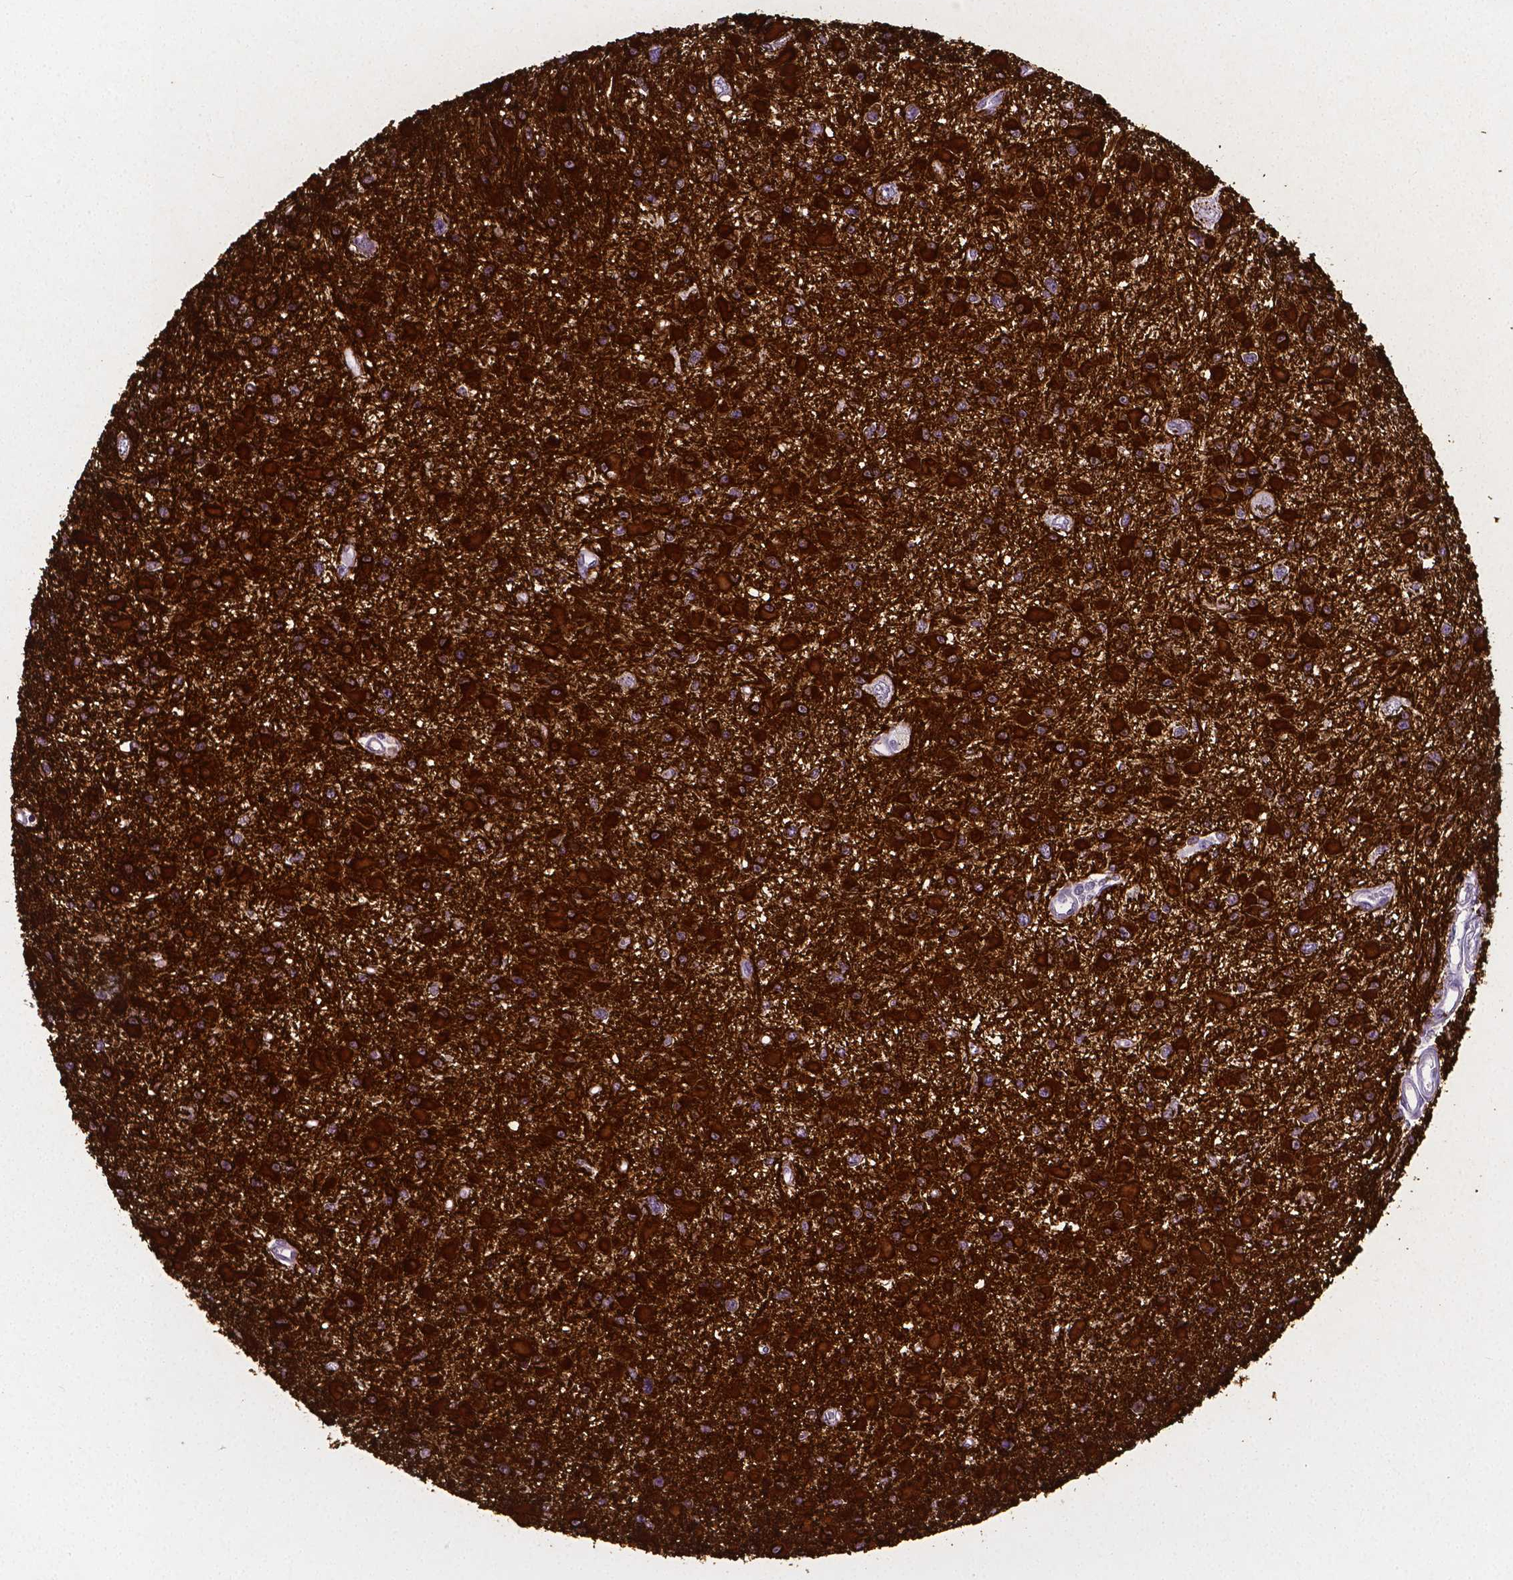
{"staining": {"intensity": "strong", "quantity": ">75%", "location": "cytoplasmic/membranous"}, "tissue": "glioma", "cell_type": "Tumor cells", "image_type": "cancer", "snomed": [{"axis": "morphology", "description": "Glioma, malignant, High grade"}, {"axis": "topography", "description": "Brain"}], "caption": "Immunohistochemical staining of human glioma exhibits high levels of strong cytoplasmic/membranous staining in about >75% of tumor cells.", "gene": "SLC22A2", "patient": {"sex": "male", "age": 54}}